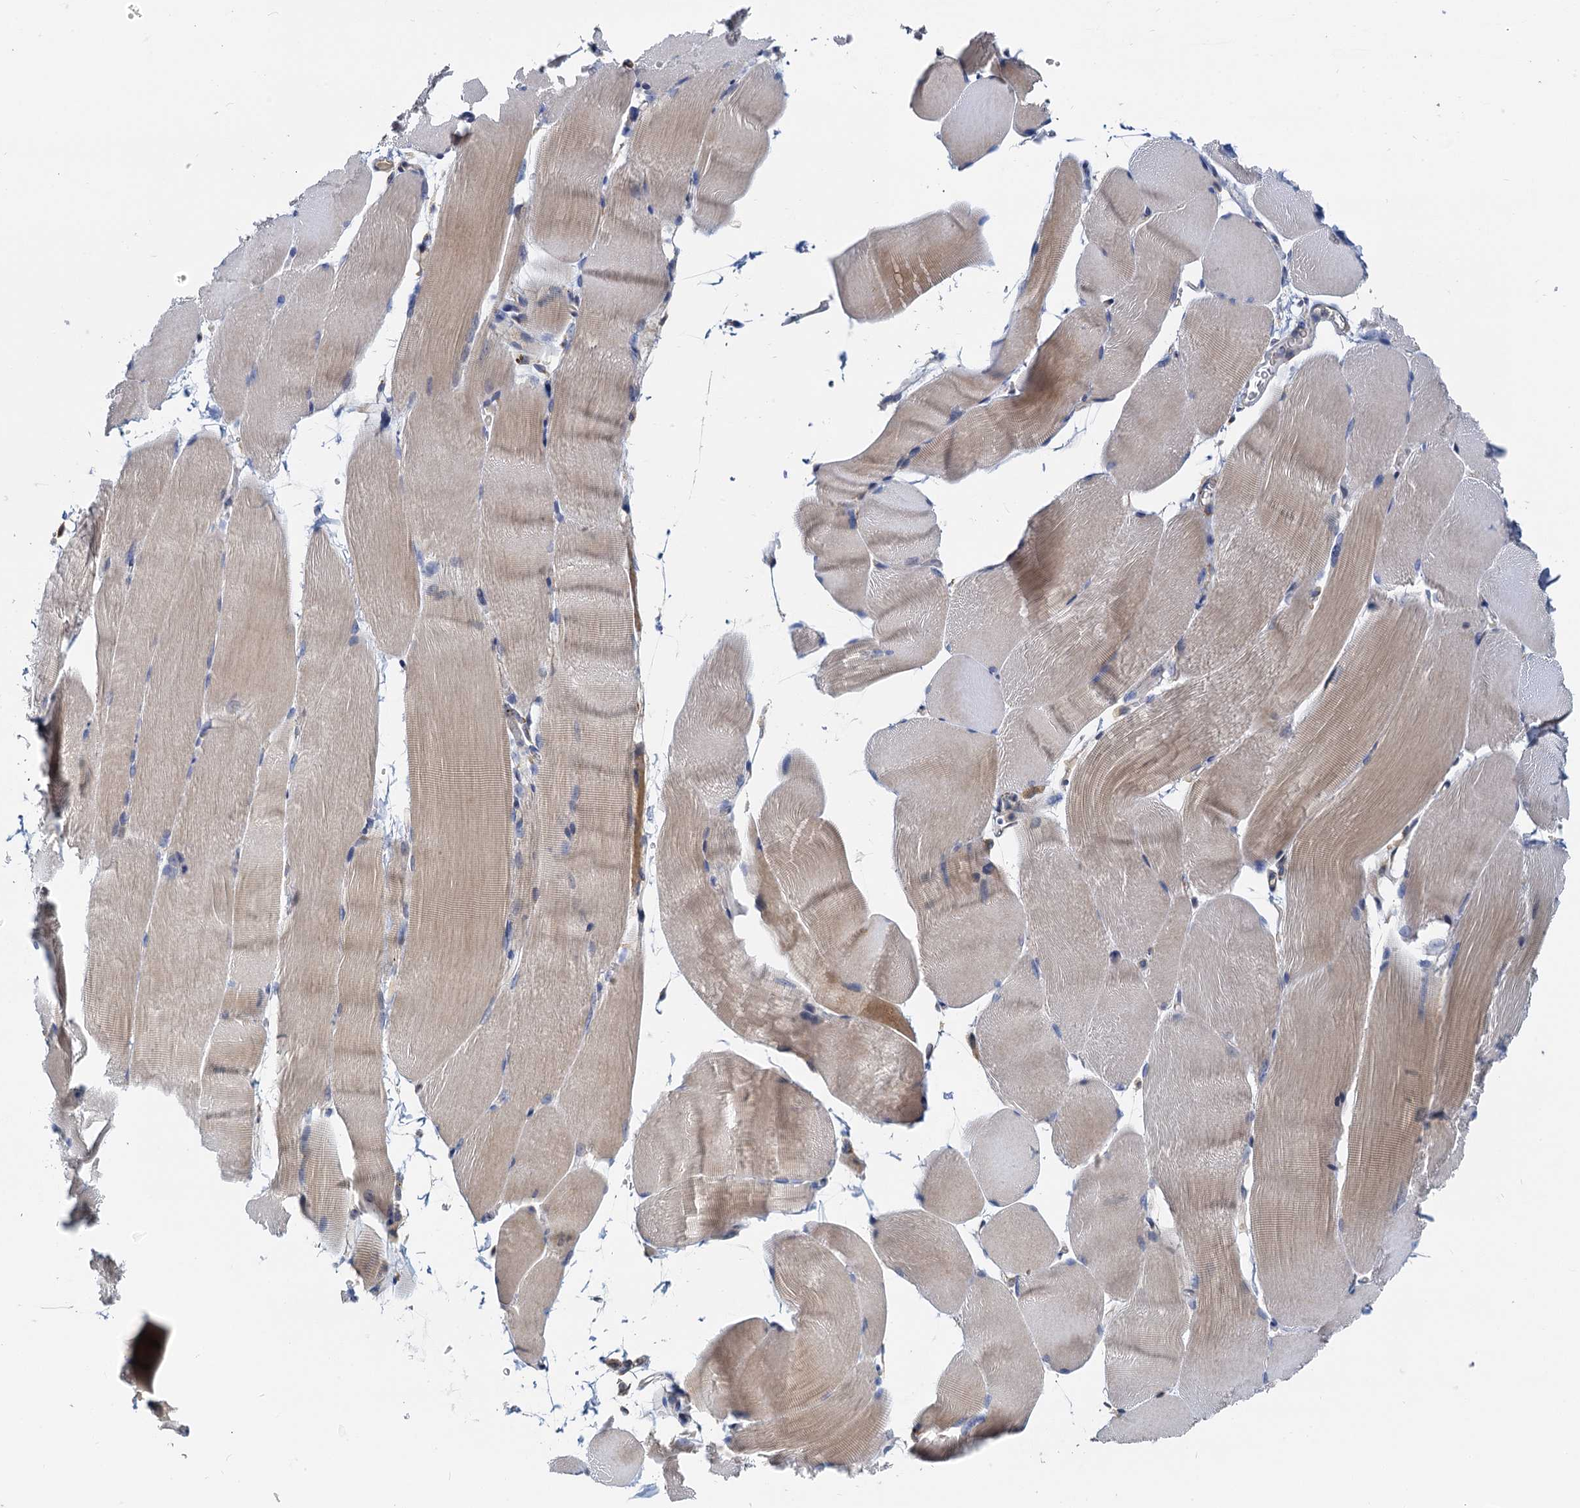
{"staining": {"intensity": "weak", "quantity": "<25%", "location": "cytoplasmic/membranous"}, "tissue": "skeletal muscle", "cell_type": "Myocytes", "image_type": "normal", "snomed": [{"axis": "morphology", "description": "Normal tissue, NOS"}, {"axis": "topography", "description": "Skeletal muscle"}, {"axis": "topography", "description": "Parathyroid gland"}], "caption": "Myocytes show no significant expression in unremarkable skeletal muscle.", "gene": "NKAPD1", "patient": {"sex": "female", "age": 37}}